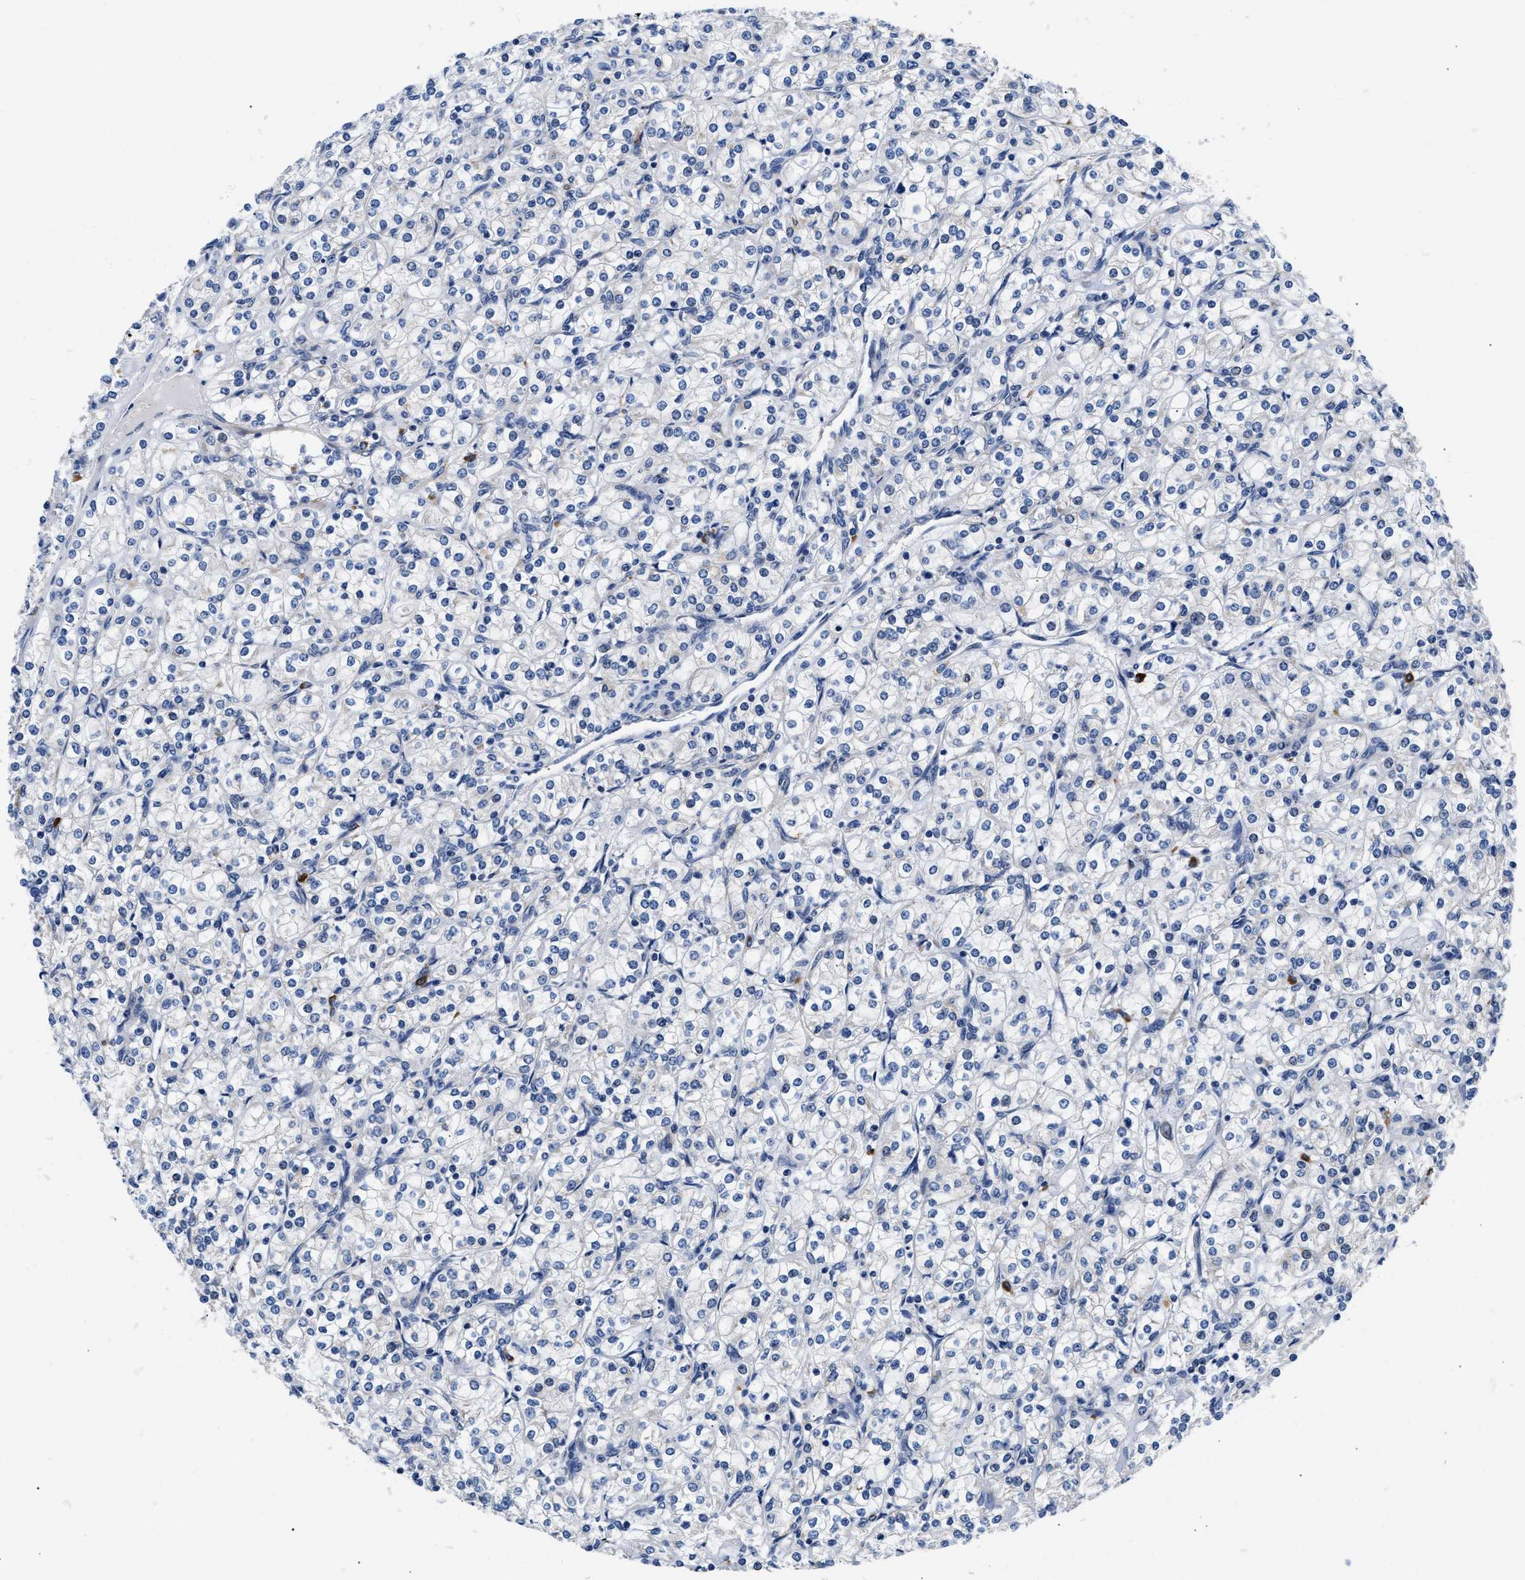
{"staining": {"intensity": "negative", "quantity": "none", "location": "none"}, "tissue": "renal cancer", "cell_type": "Tumor cells", "image_type": "cancer", "snomed": [{"axis": "morphology", "description": "Adenocarcinoma, NOS"}, {"axis": "topography", "description": "Kidney"}], "caption": "Tumor cells are negative for brown protein staining in adenocarcinoma (renal). (DAB IHC visualized using brightfield microscopy, high magnification).", "gene": "RINT1", "patient": {"sex": "male", "age": 77}}